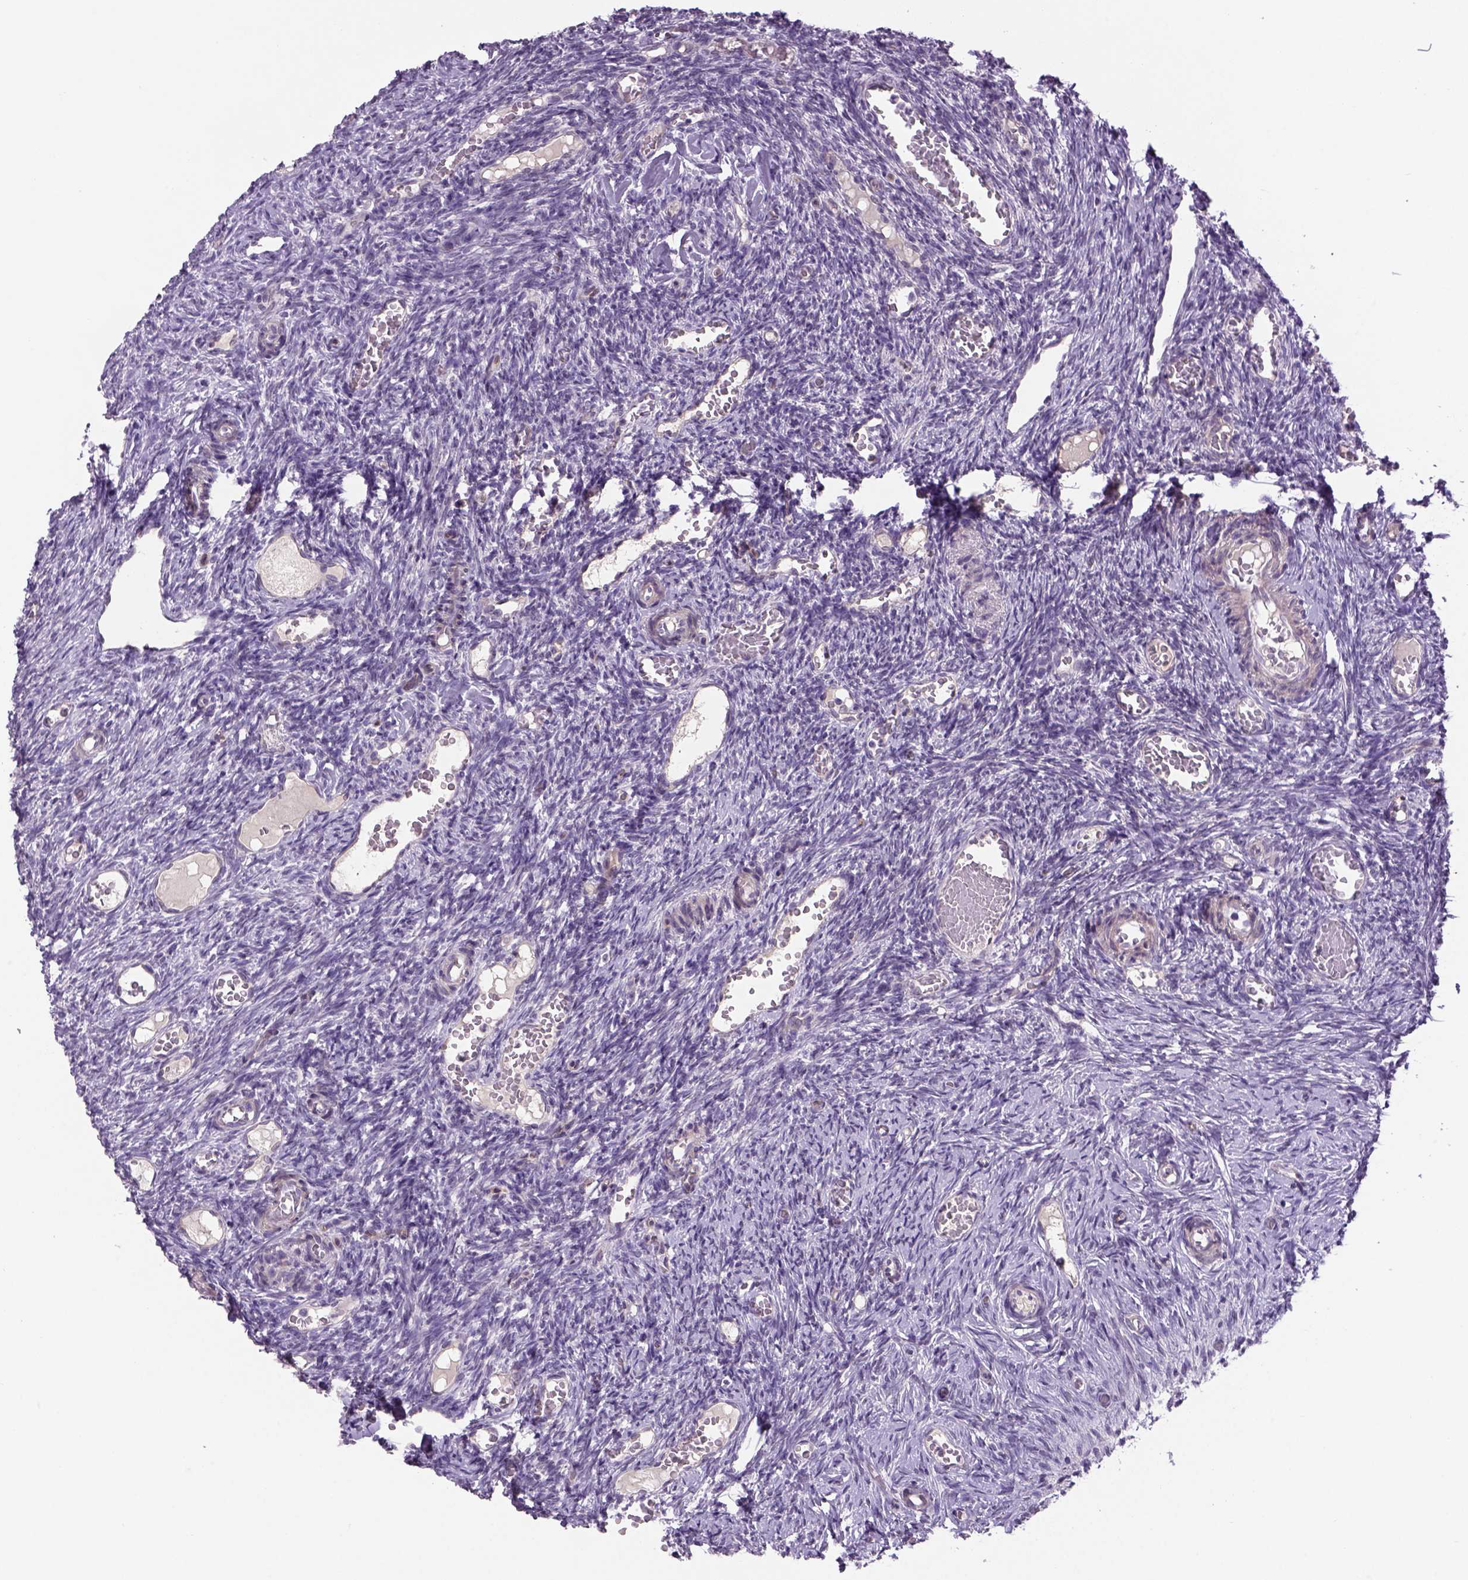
{"staining": {"intensity": "negative", "quantity": "none", "location": "none"}, "tissue": "ovary", "cell_type": "Ovarian stroma cells", "image_type": "normal", "snomed": [{"axis": "morphology", "description": "Normal tissue, NOS"}, {"axis": "topography", "description": "Ovary"}], "caption": "IHC of normal human ovary exhibits no staining in ovarian stroma cells. (DAB (3,3'-diaminobenzidine) immunohistochemistry (IHC) visualized using brightfield microscopy, high magnification).", "gene": "PRRT1", "patient": {"sex": "female", "age": 39}}